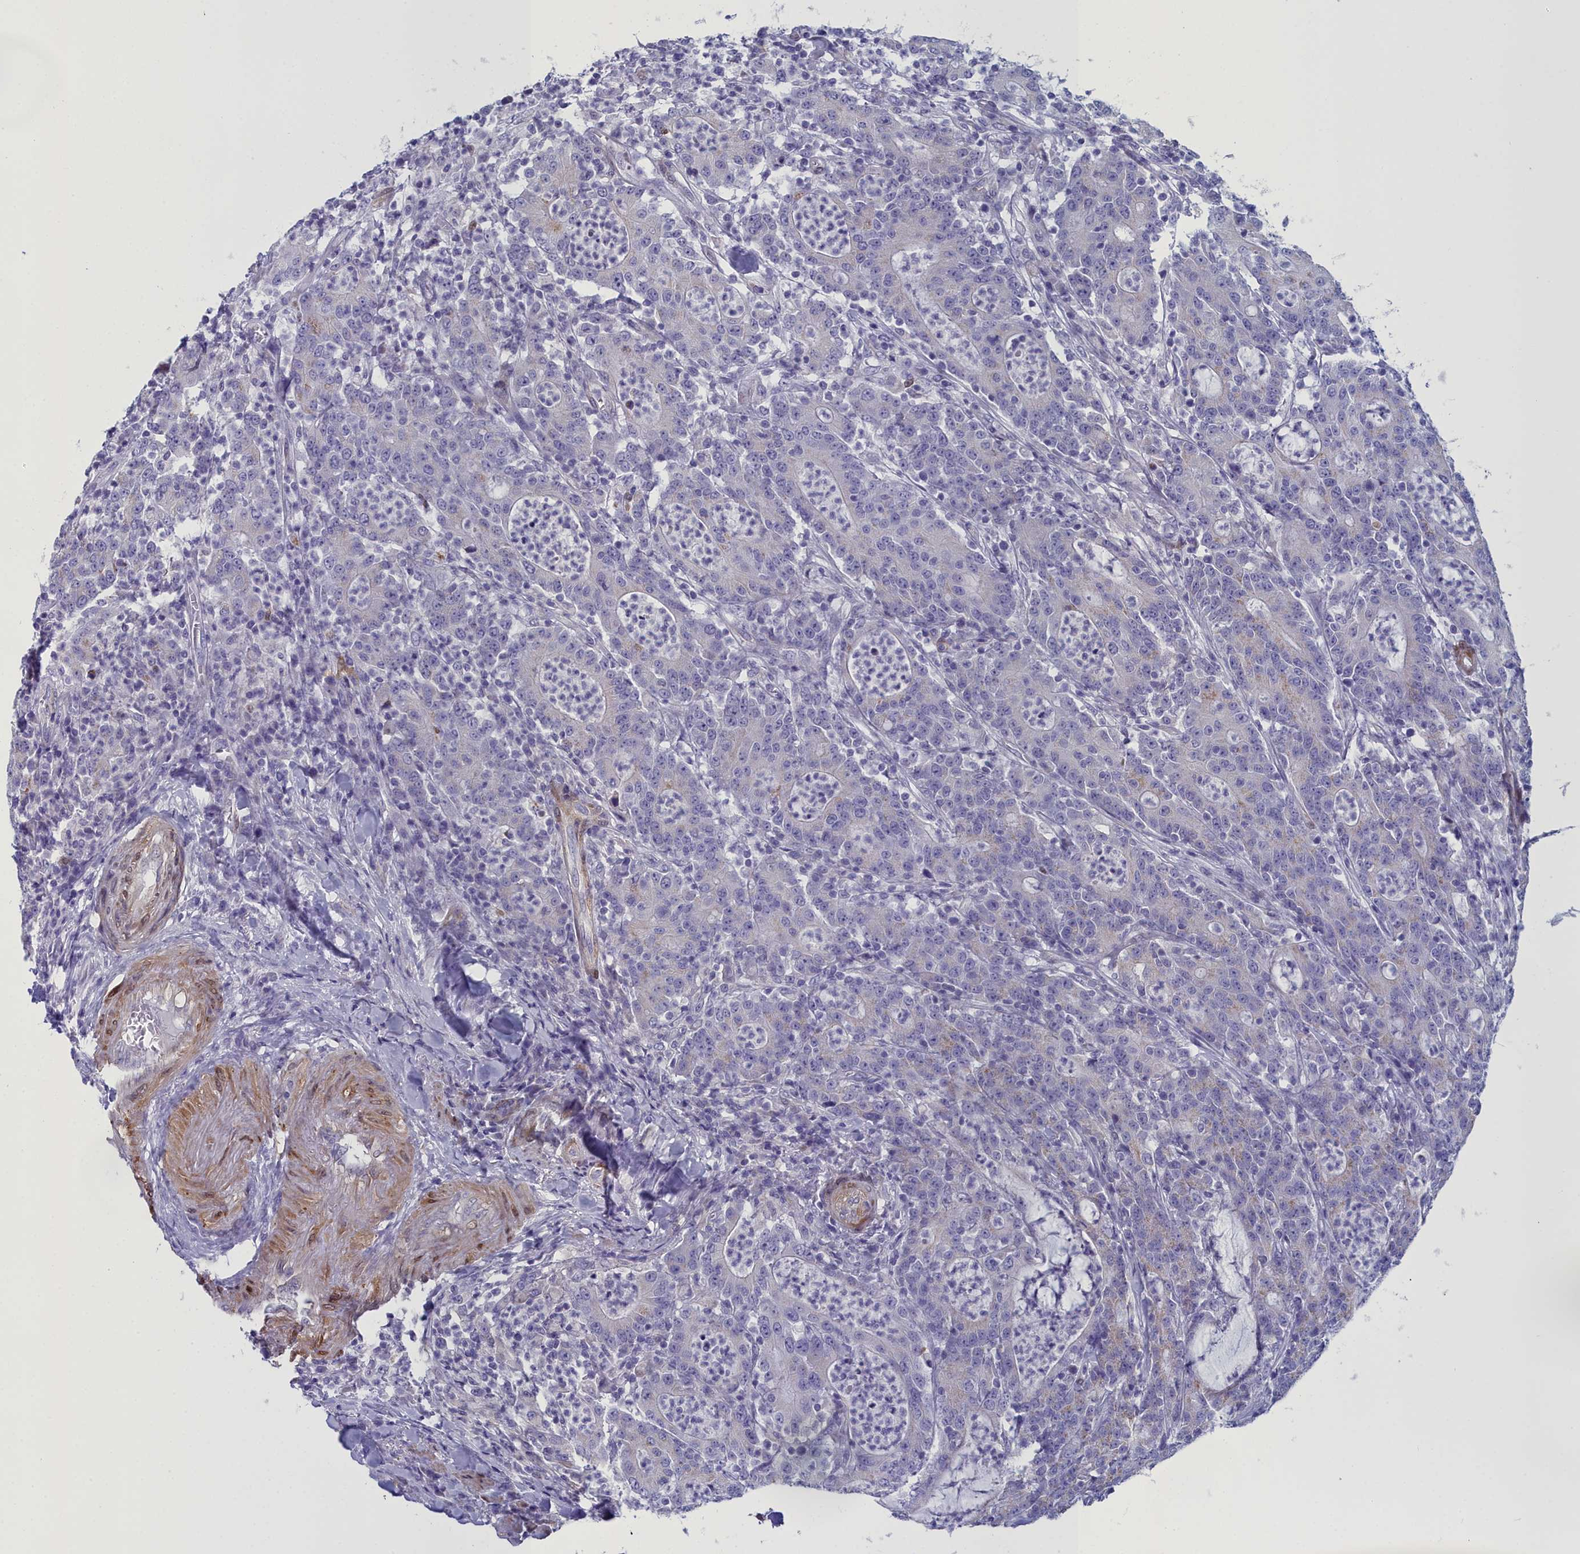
{"staining": {"intensity": "negative", "quantity": "none", "location": "none"}, "tissue": "colorectal cancer", "cell_type": "Tumor cells", "image_type": "cancer", "snomed": [{"axis": "morphology", "description": "Adenocarcinoma, NOS"}, {"axis": "topography", "description": "Colon"}], "caption": "Immunohistochemical staining of colorectal cancer reveals no significant expression in tumor cells.", "gene": "PPP1R14A", "patient": {"sex": "male", "age": 83}}